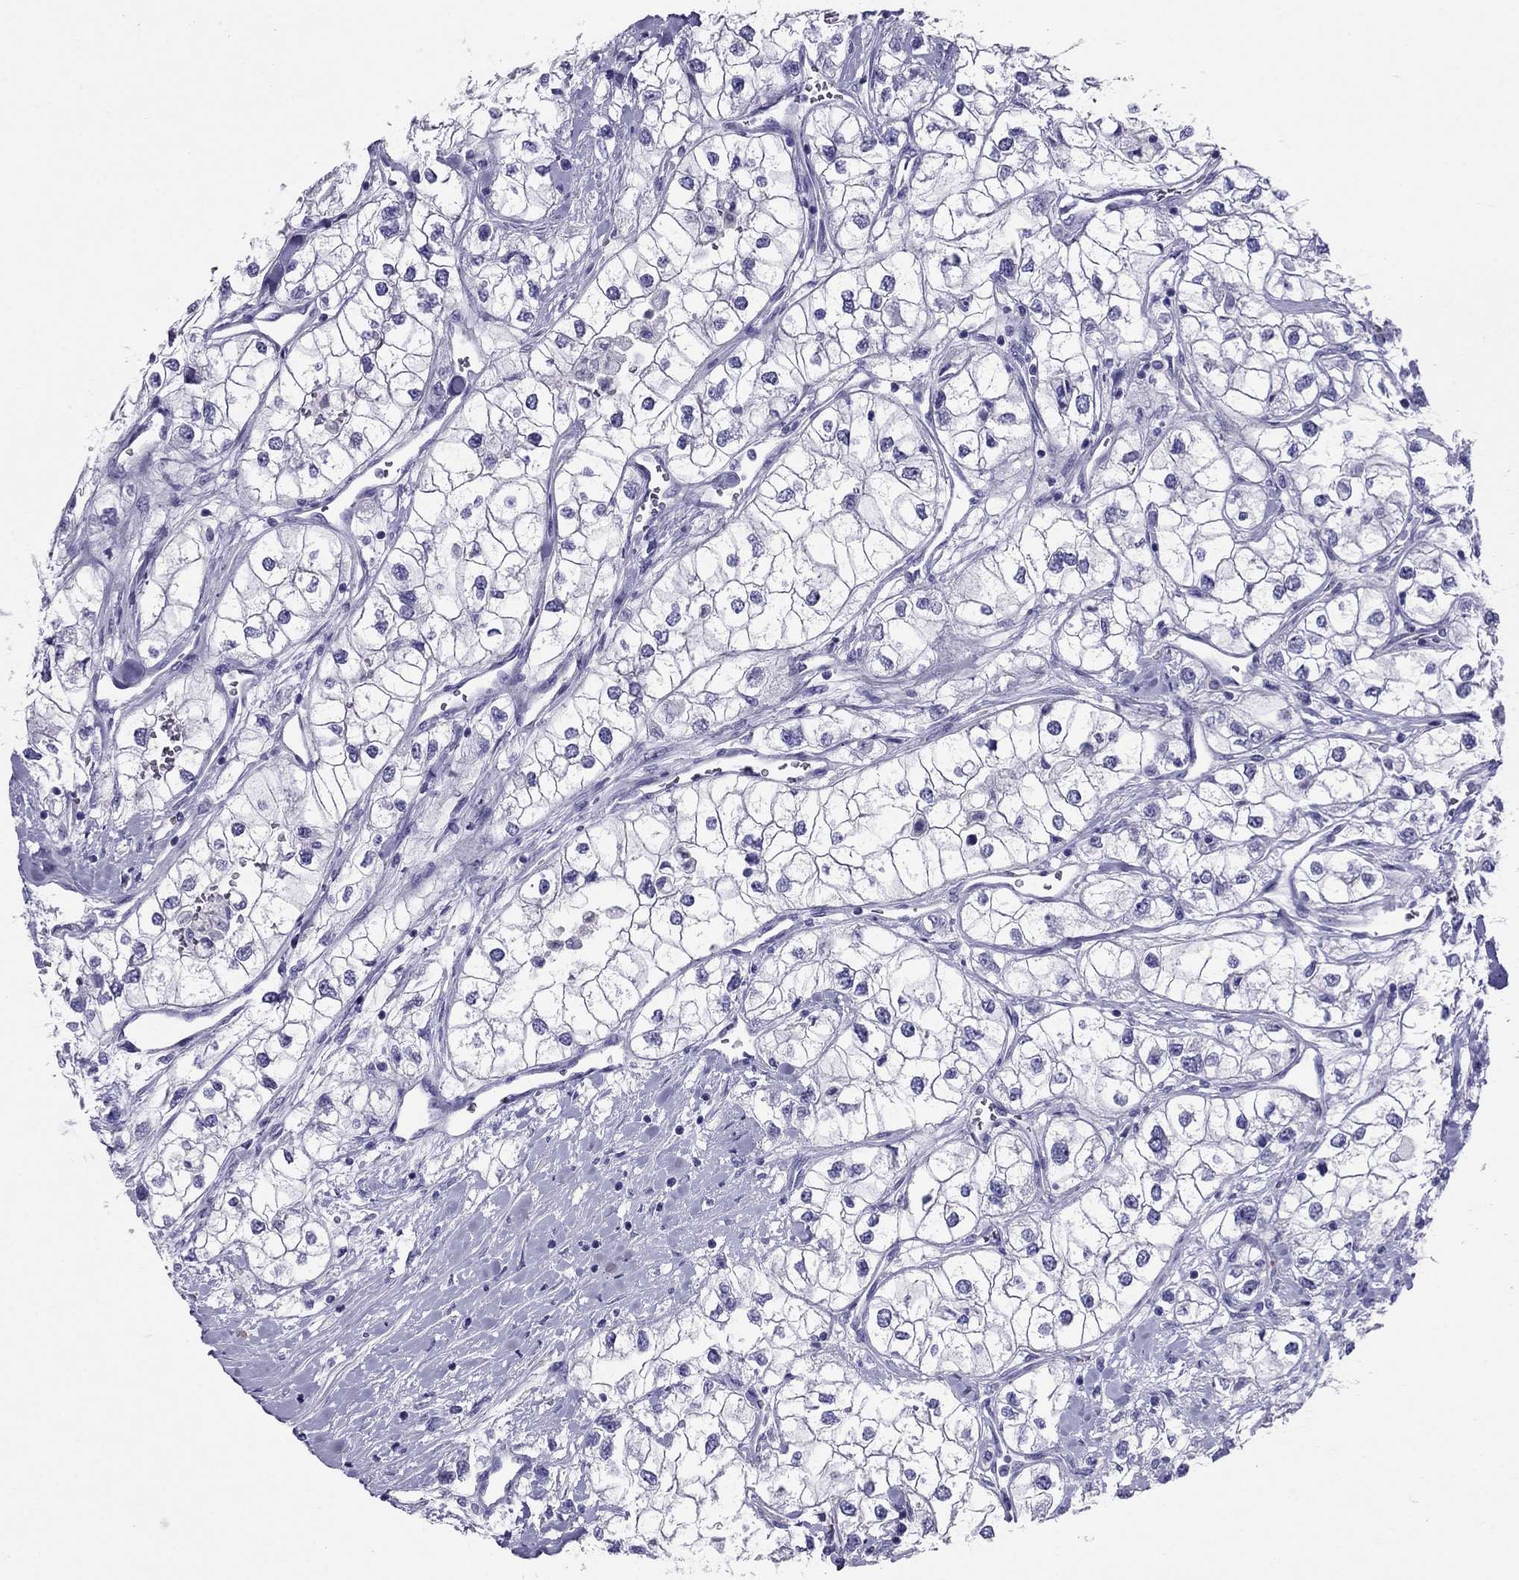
{"staining": {"intensity": "negative", "quantity": "none", "location": "none"}, "tissue": "renal cancer", "cell_type": "Tumor cells", "image_type": "cancer", "snomed": [{"axis": "morphology", "description": "Adenocarcinoma, NOS"}, {"axis": "topography", "description": "Kidney"}], "caption": "Tumor cells show no significant protein positivity in renal cancer.", "gene": "DNAAF6", "patient": {"sex": "male", "age": 59}}